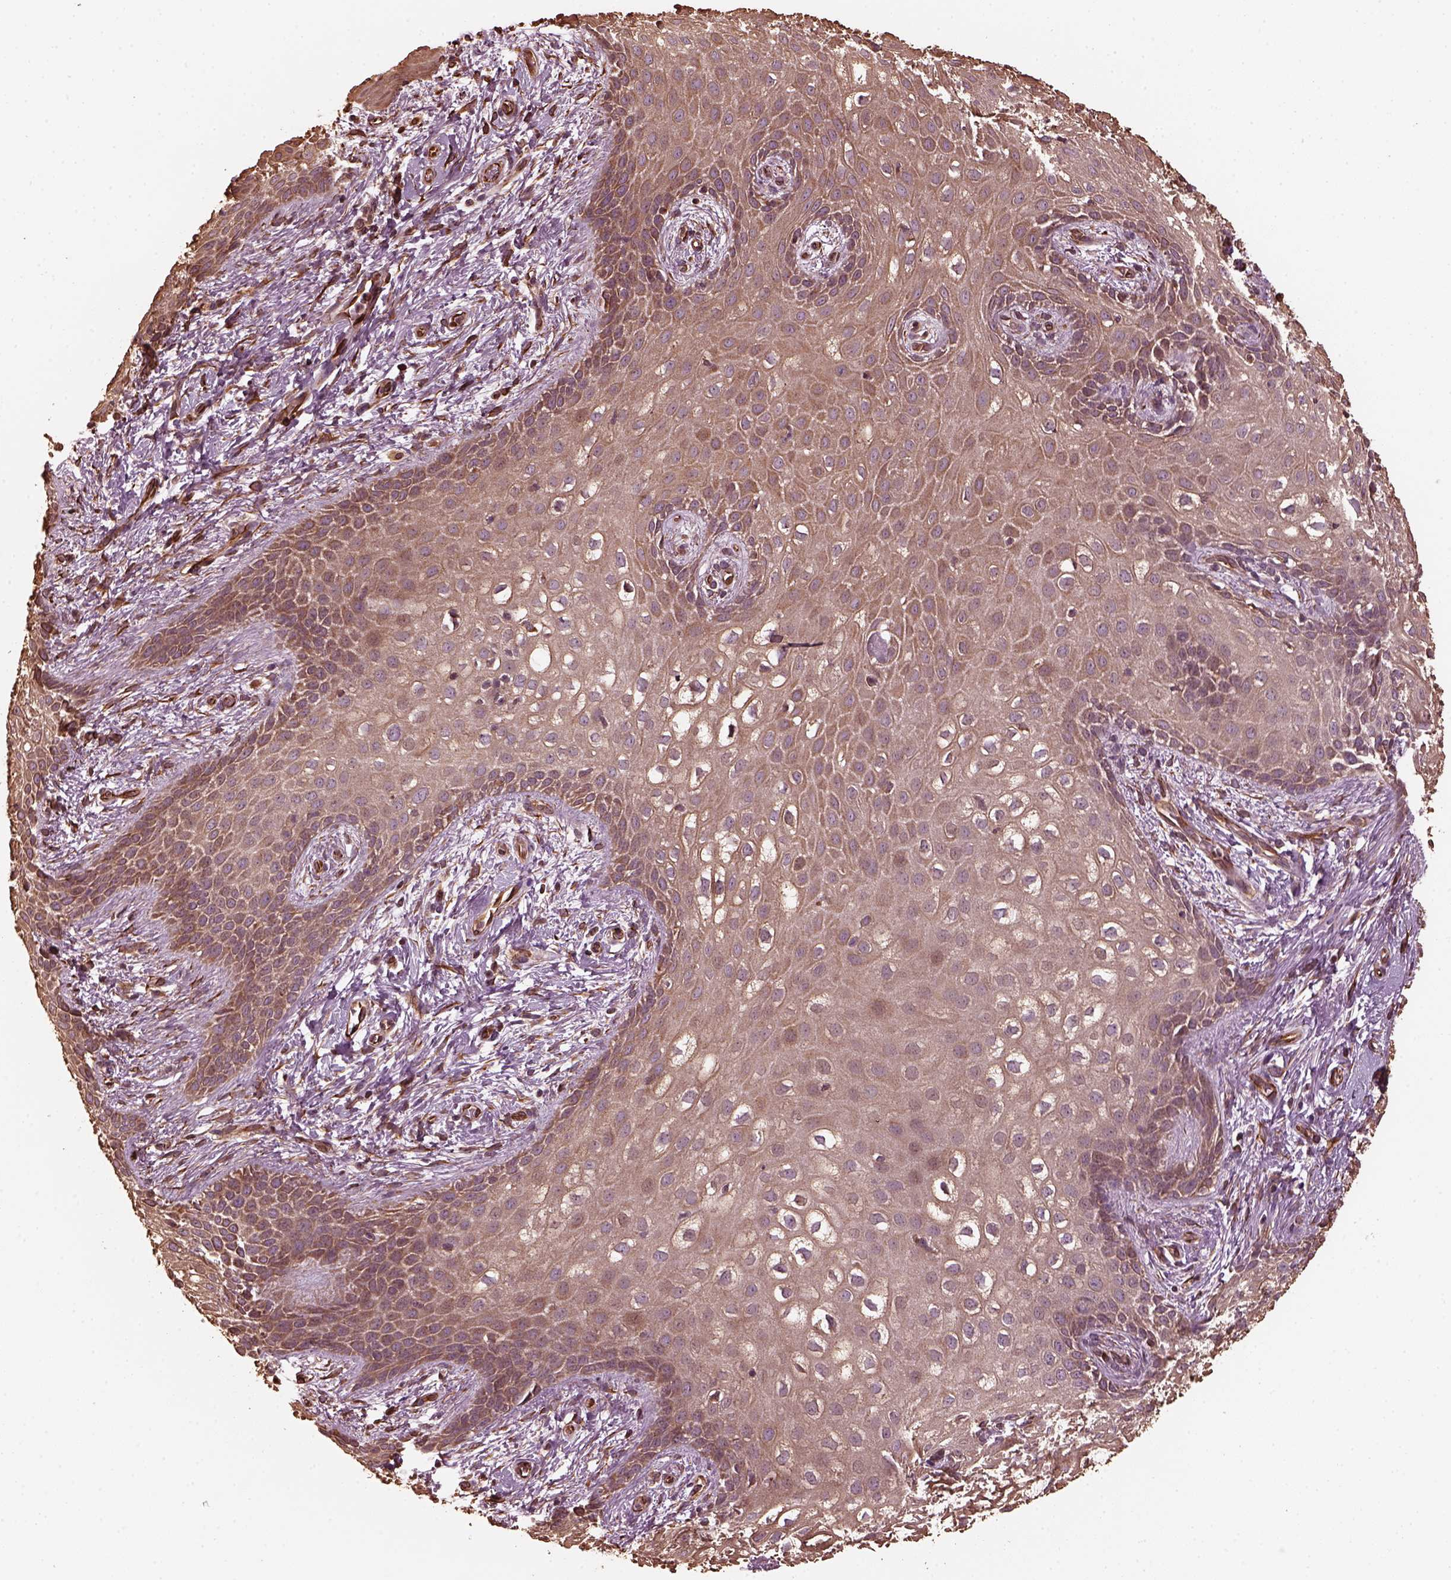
{"staining": {"intensity": "weak", "quantity": ">75%", "location": "cytoplasmic/membranous"}, "tissue": "skin", "cell_type": "Epidermal cells", "image_type": "normal", "snomed": [{"axis": "morphology", "description": "Normal tissue, NOS"}, {"axis": "topography", "description": "Anal"}], "caption": "The immunohistochemical stain shows weak cytoplasmic/membranous positivity in epidermal cells of unremarkable skin. (DAB (3,3'-diaminobenzidine) IHC with brightfield microscopy, high magnification).", "gene": "GTPBP1", "patient": {"sex": "female", "age": 46}}